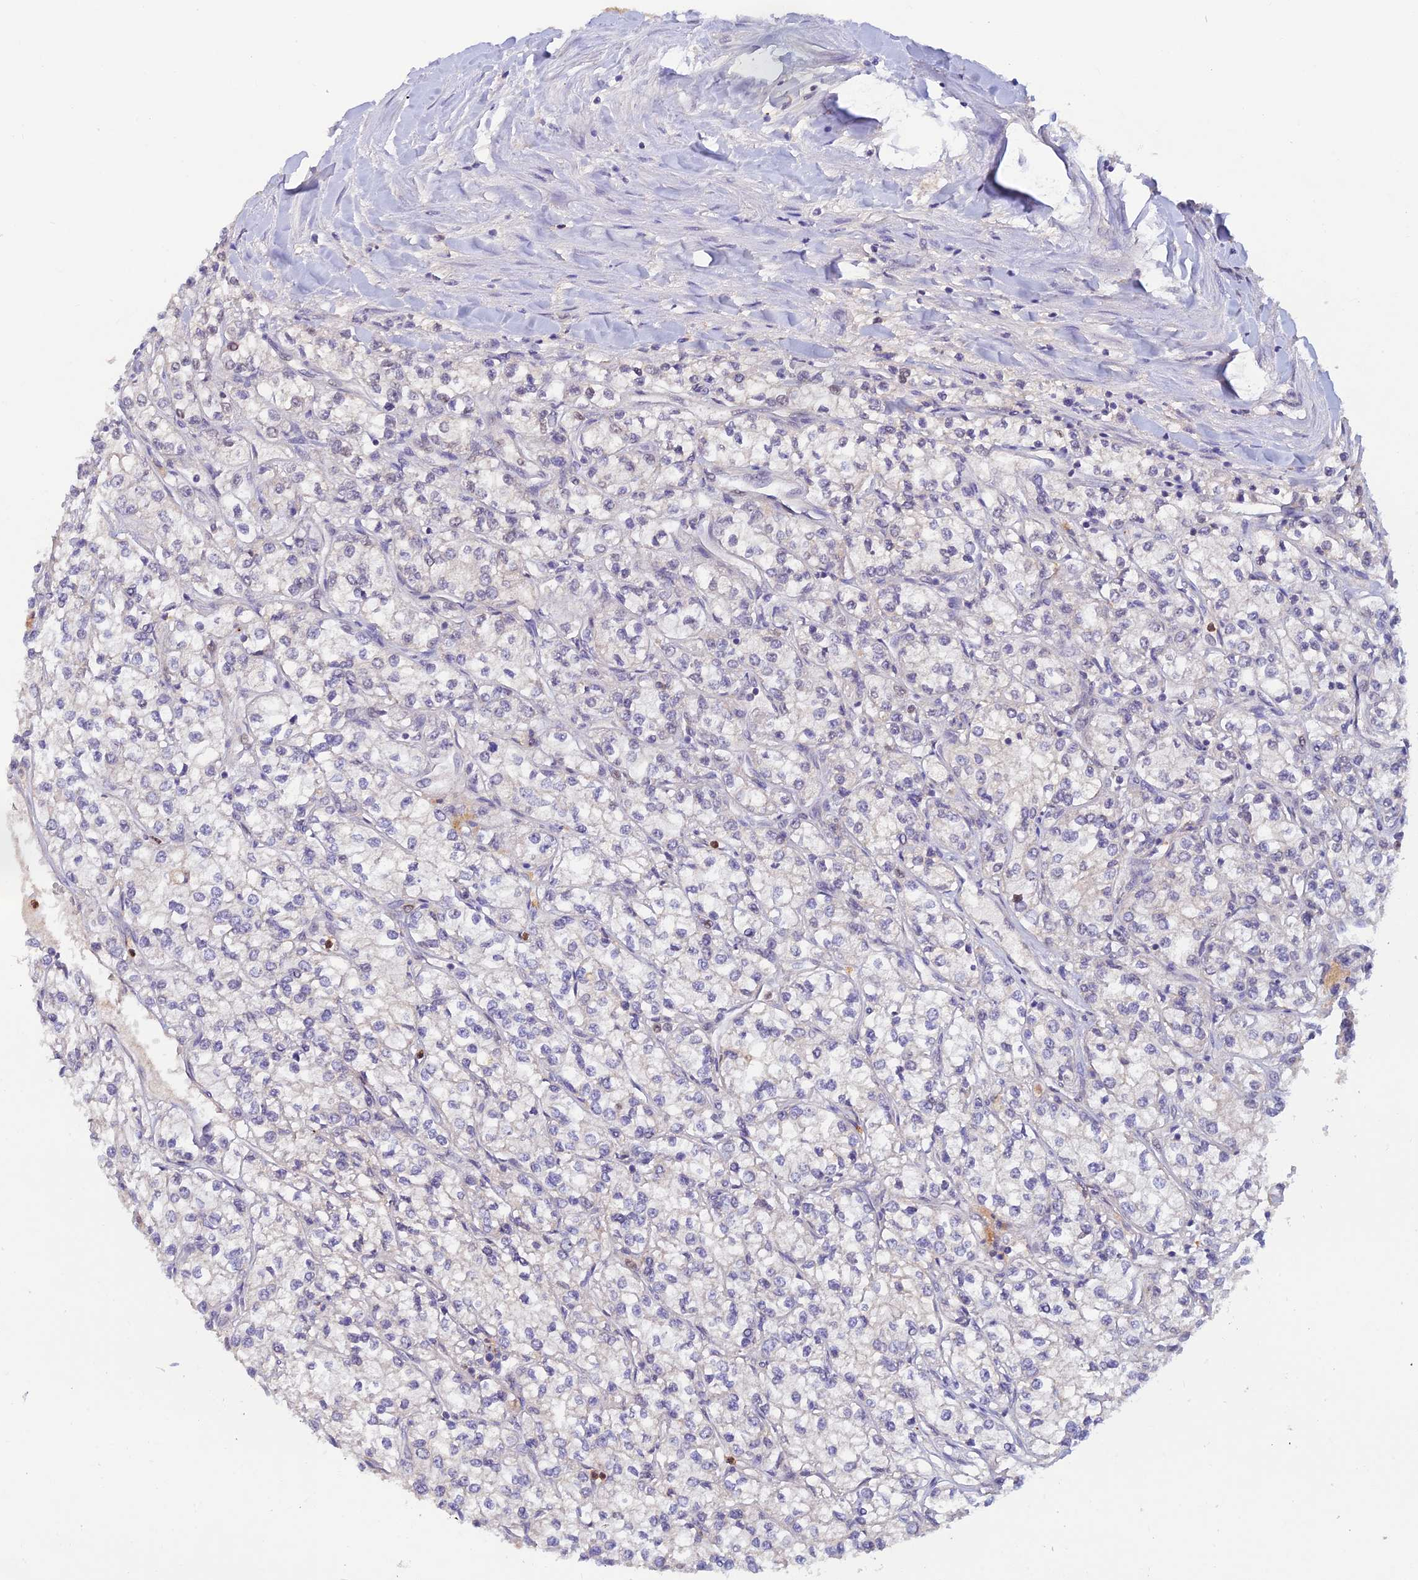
{"staining": {"intensity": "negative", "quantity": "none", "location": "none"}, "tissue": "renal cancer", "cell_type": "Tumor cells", "image_type": "cancer", "snomed": [{"axis": "morphology", "description": "Adenocarcinoma, NOS"}, {"axis": "topography", "description": "Kidney"}], "caption": "This photomicrograph is of adenocarcinoma (renal) stained with IHC to label a protein in brown with the nuclei are counter-stained blue. There is no staining in tumor cells.", "gene": "FASTKD5", "patient": {"sex": "male", "age": 80}}